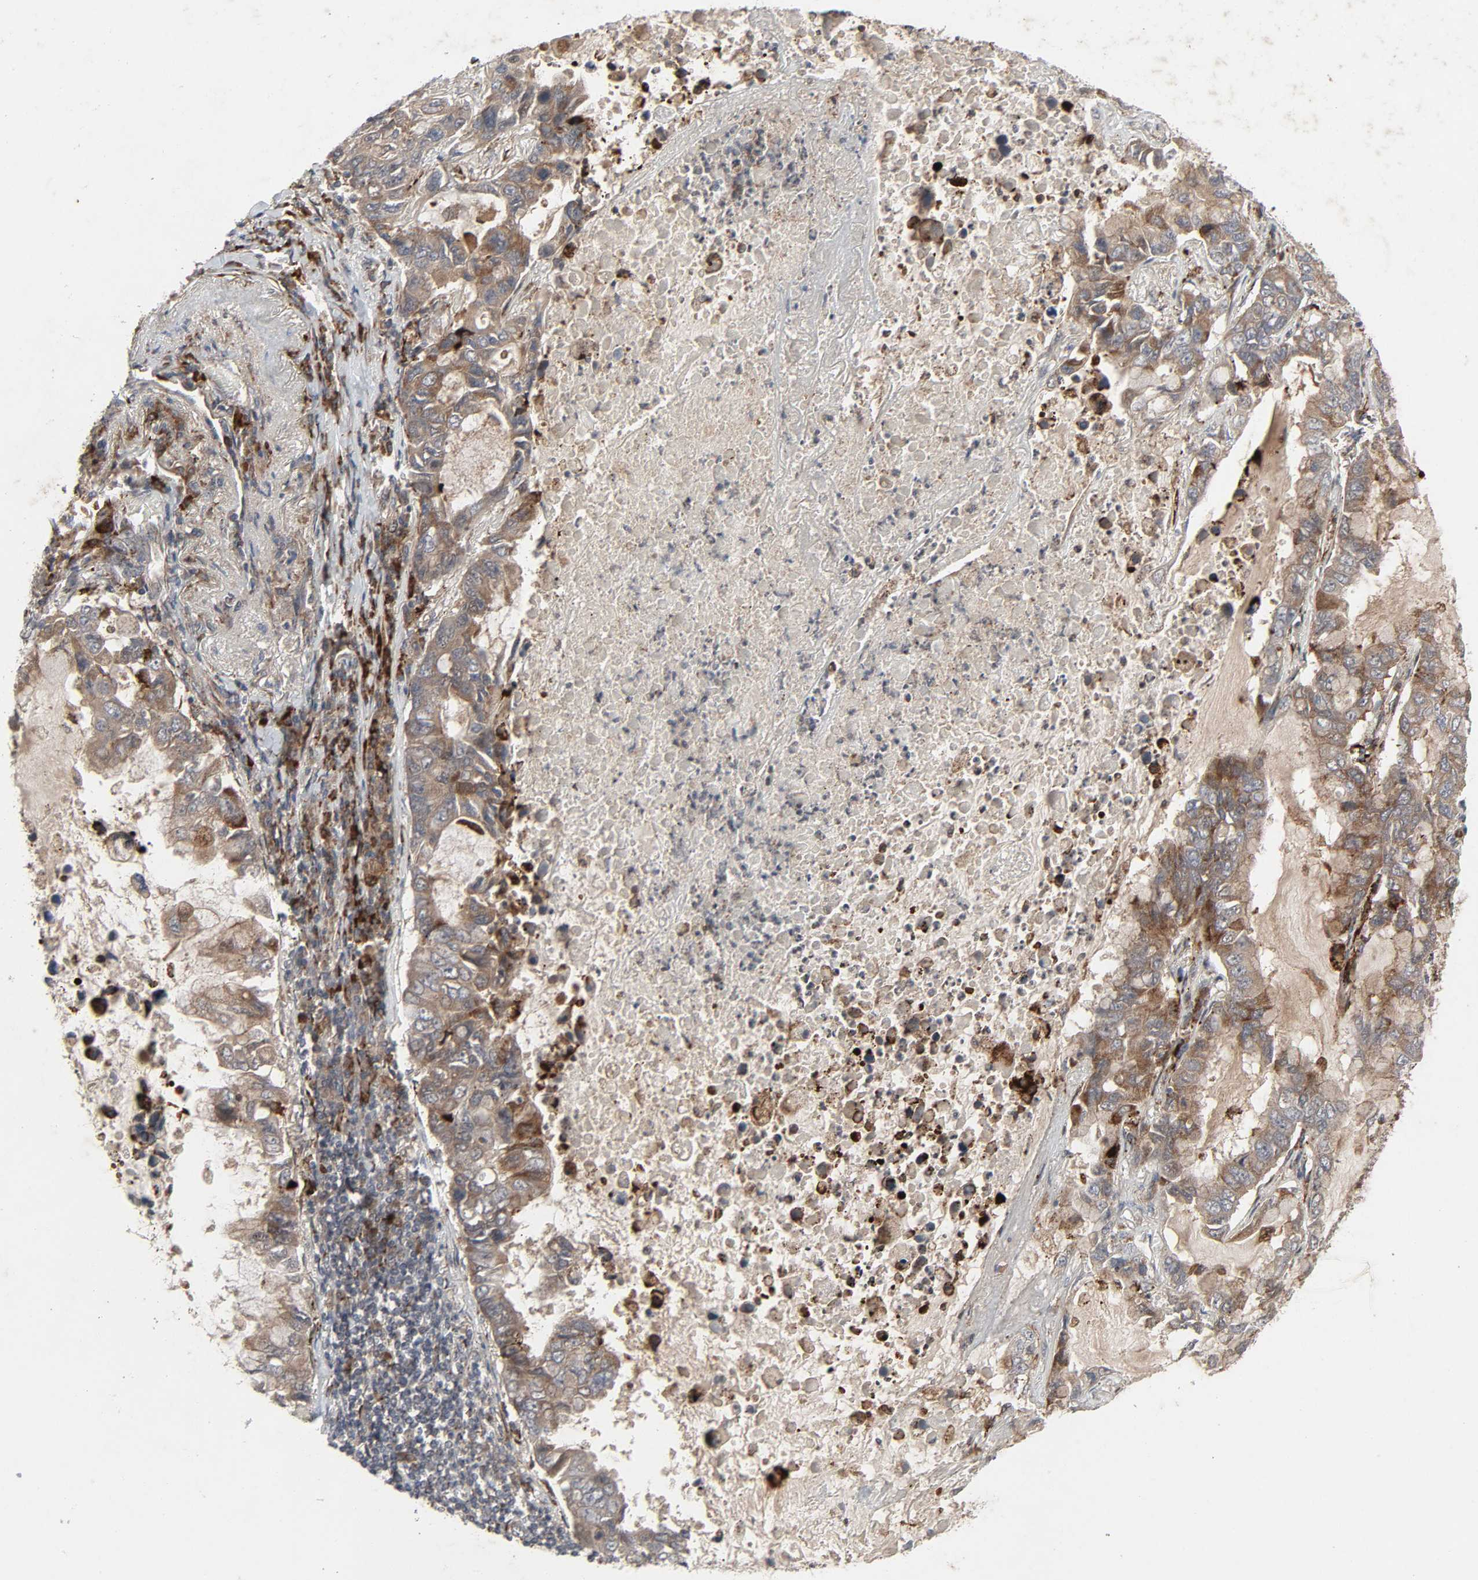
{"staining": {"intensity": "moderate", "quantity": ">75%", "location": "cytoplasmic/membranous"}, "tissue": "lung cancer", "cell_type": "Tumor cells", "image_type": "cancer", "snomed": [{"axis": "morphology", "description": "Adenocarcinoma, NOS"}, {"axis": "topography", "description": "Lung"}], "caption": "Tumor cells exhibit medium levels of moderate cytoplasmic/membranous staining in about >75% of cells in lung cancer (adenocarcinoma).", "gene": "ADCY4", "patient": {"sex": "male", "age": 64}}